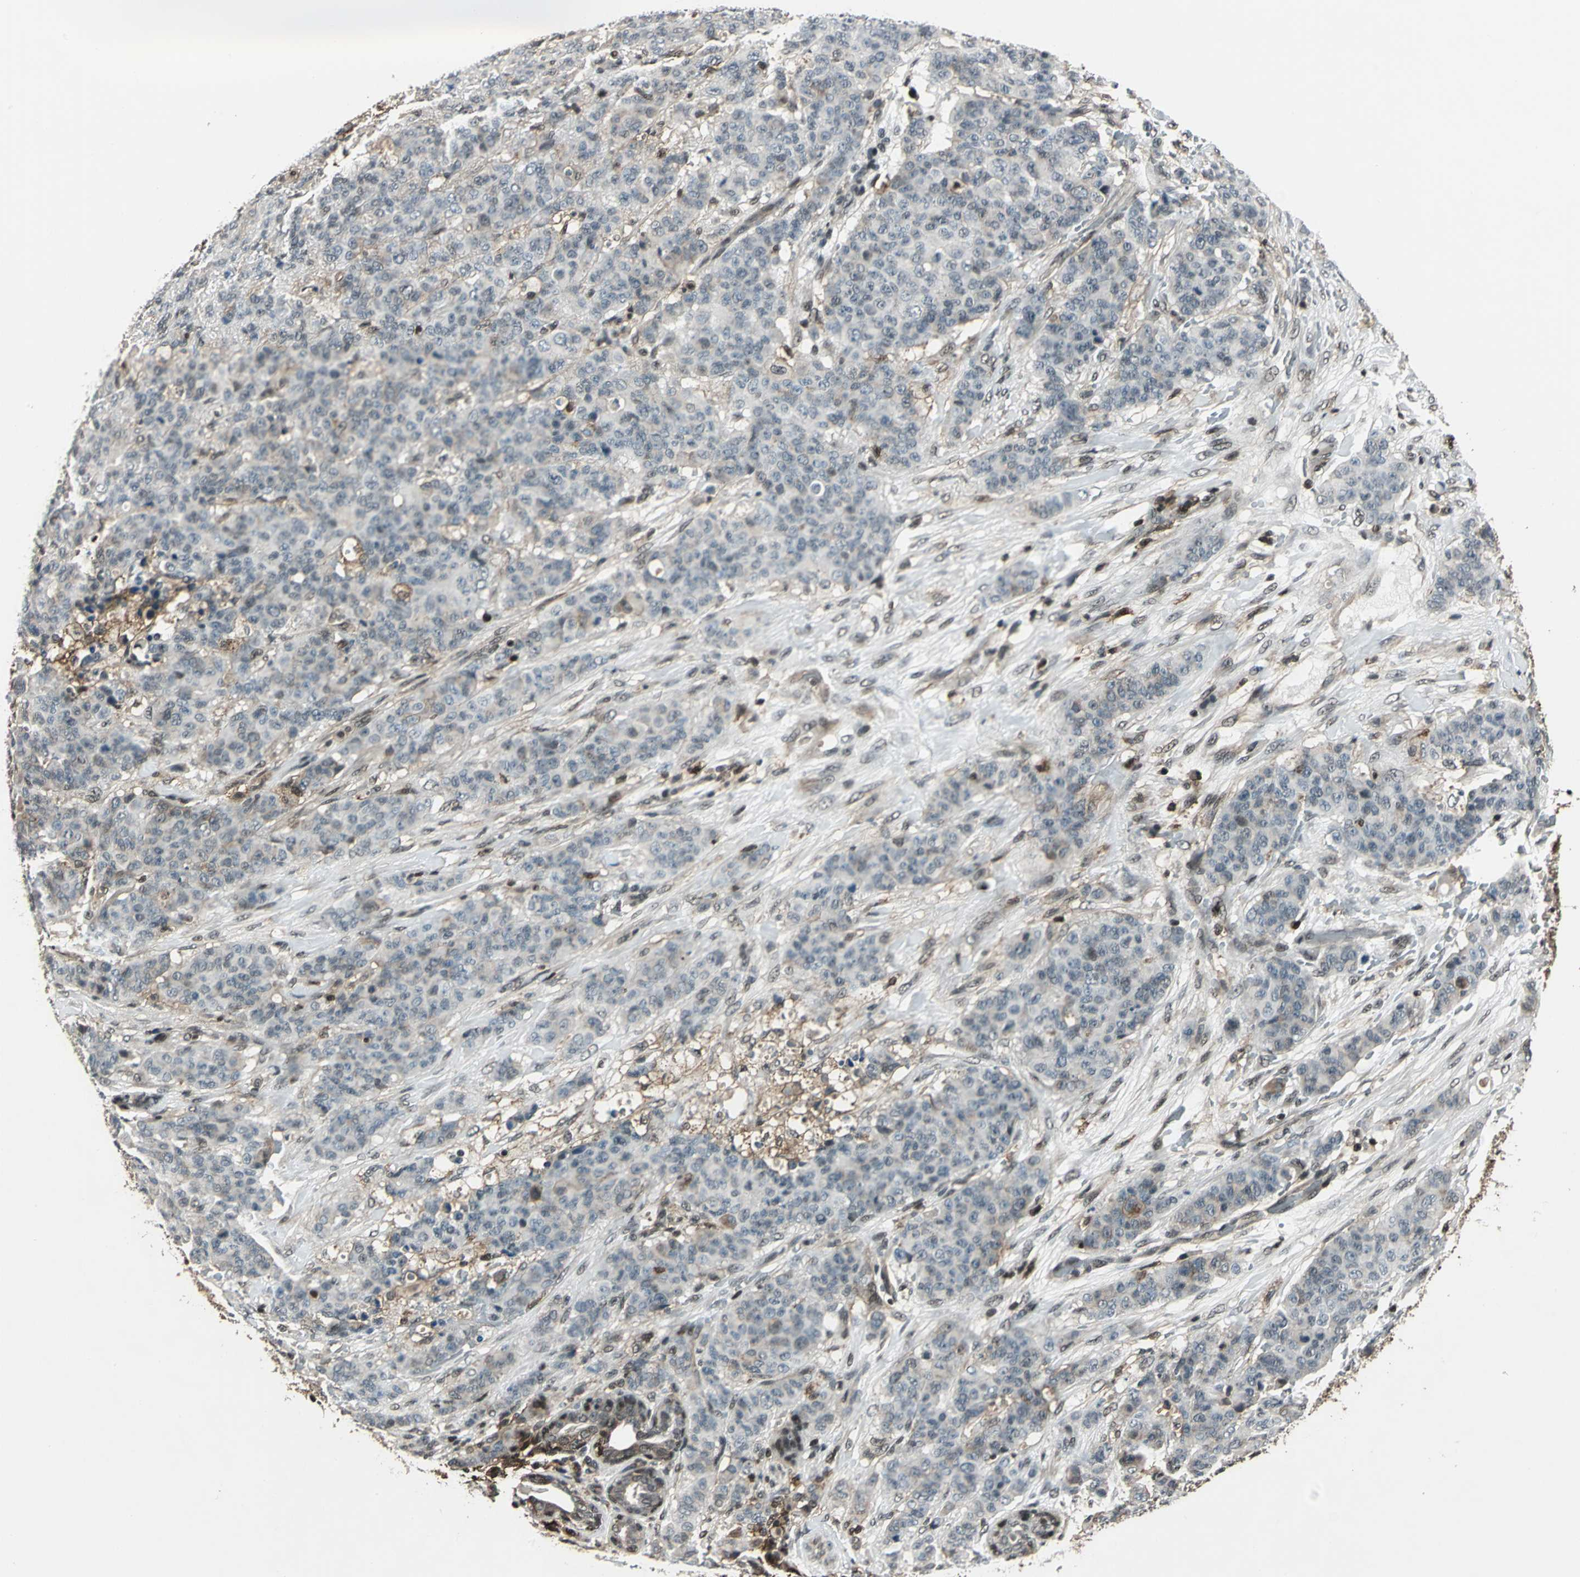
{"staining": {"intensity": "weak", "quantity": "<25%", "location": "cytoplasmic/membranous"}, "tissue": "breast cancer", "cell_type": "Tumor cells", "image_type": "cancer", "snomed": [{"axis": "morphology", "description": "Duct carcinoma"}, {"axis": "topography", "description": "Breast"}], "caption": "Tumor cells show no significant staining in breast cancer (infiltrating ductal carcinoma).", "gene": "NR2C2", "patient": {"sex": "female", "age": 40}}